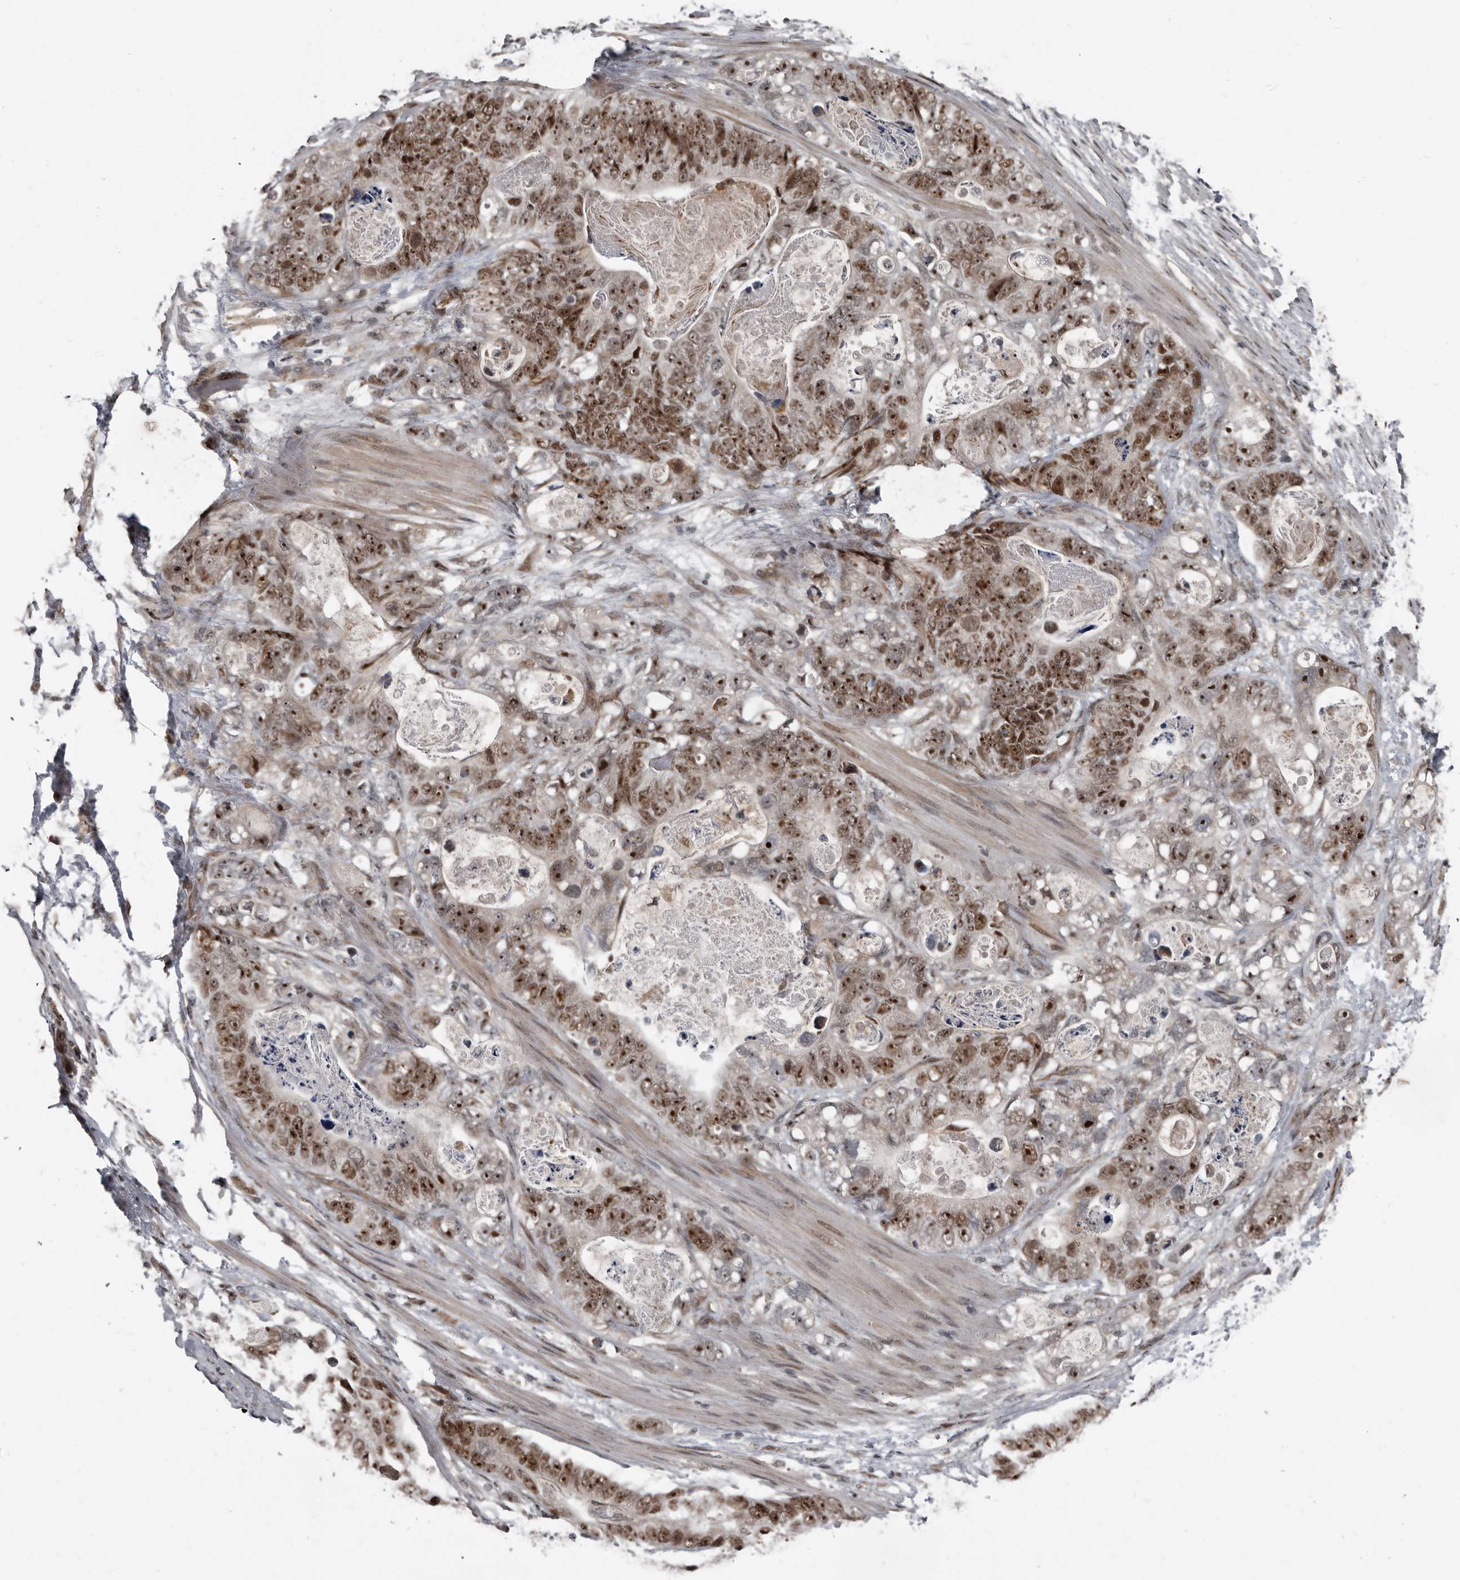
{"staining": {"intensity": "moderate", "quantity": ">75%", "location": "nuclear"}, "tissue": "stomach cancer", "cell_type": "Tumor cells", "image_type": "cancer", "snomed": [{"axis": "morphology", "description": "Normal tissue, NOS"}, {"axis": "morphology", "description": "Adenocarcinoma, NOS"}, {"axis": "topography", "description": "Stomach"}], "caption": "Immunohistochemical staining of stomach cancer displays medium levels of moderate nuclear staining in approximately >75% of tumor cells.", "gene": "CHD1L", "patient": {"sex": "female", "age": 89}}